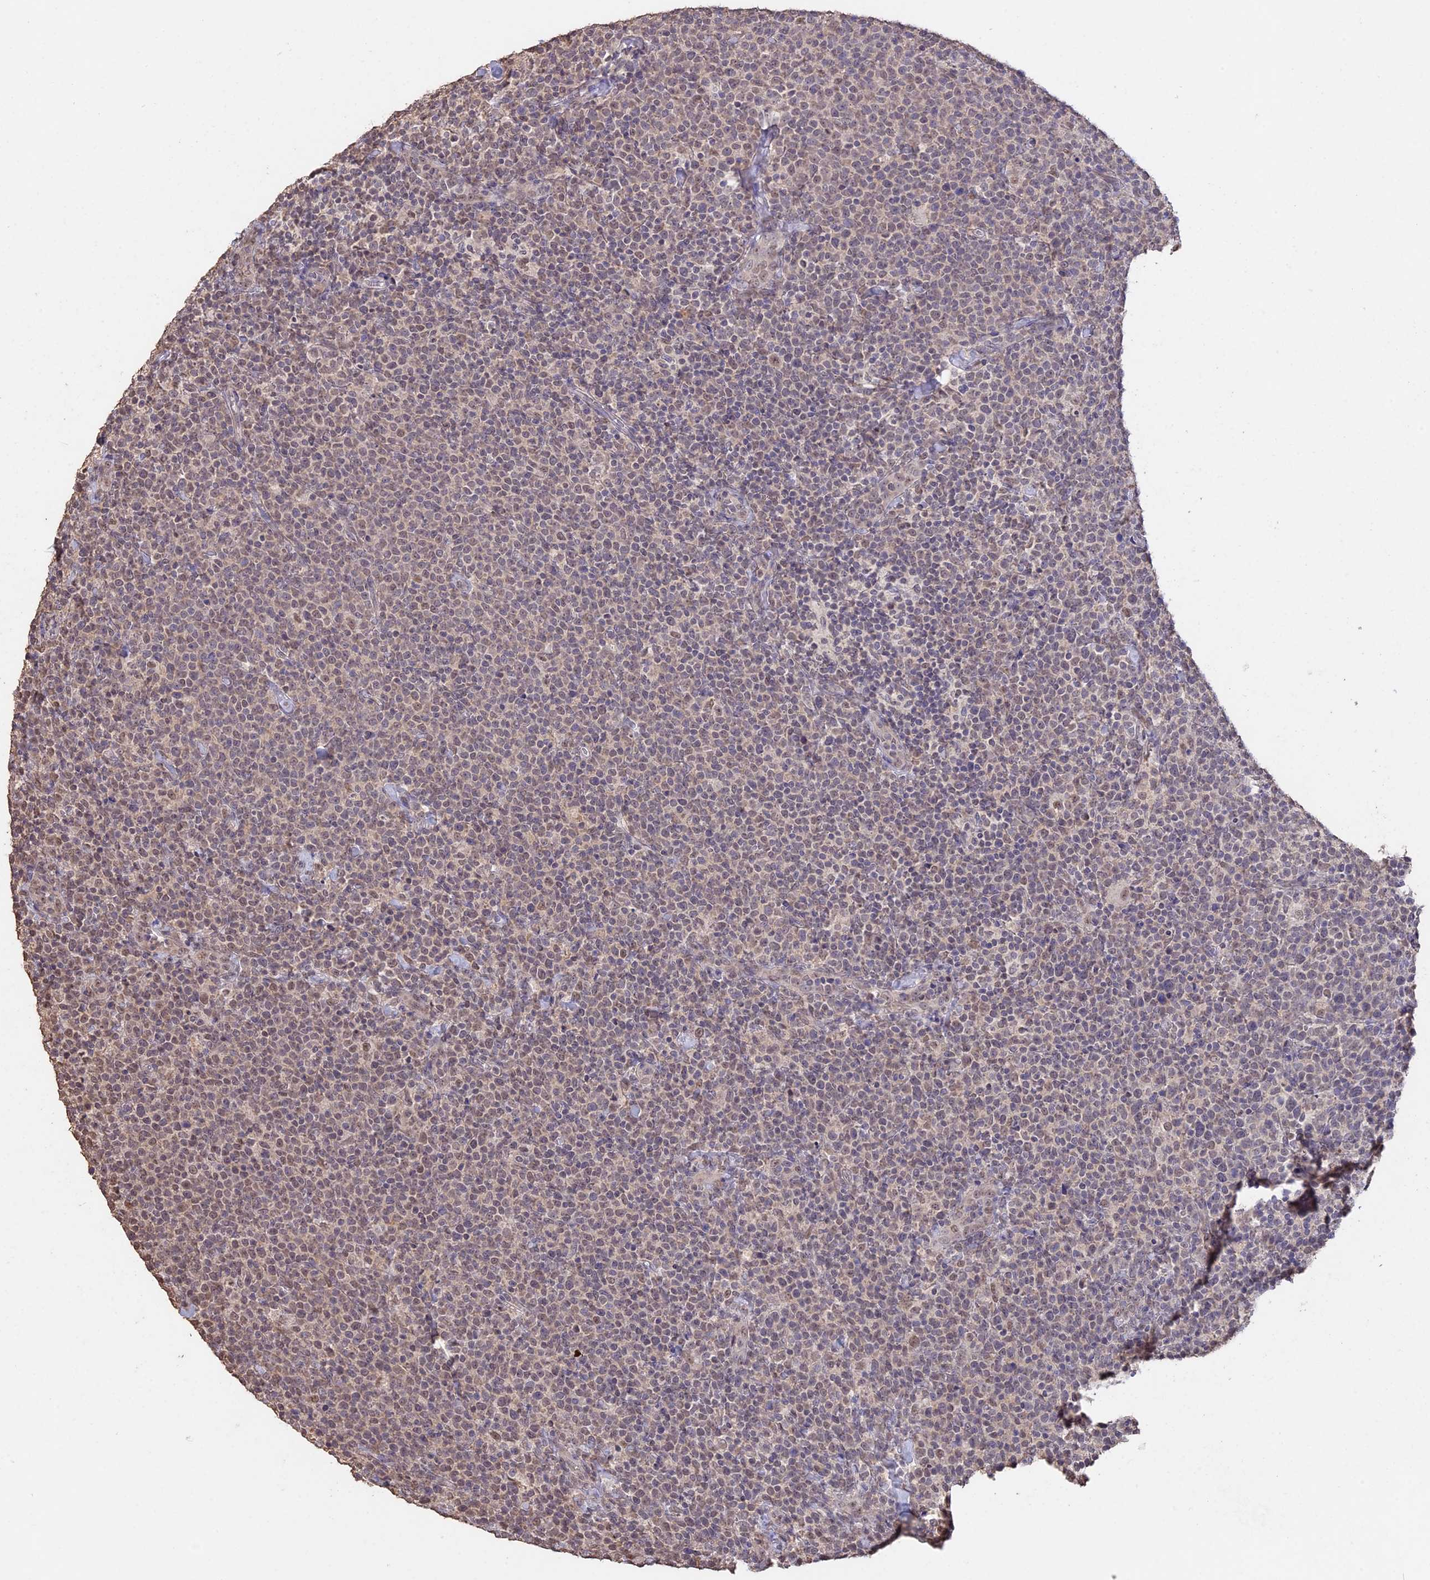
{"staining": {"intensity": "weak", "quantity": "25%-75%", "location": "nuclear"}, "tissue": "lymphoma", "cell_type": "Tumor cells", "image_type": "cancer", "snomed": [{"axis": "morphology", "description": "Malignant lymphoma, non-Hodgkin's type, High grade"}, {"axis": "topography", "description": "Lymph node"}], "caption": "Malignant lymphoma, non-Hodgkin's type (high-grade) stained for a protein displays weak nuclear positivity in tumor cells.", "gene": "PSMC6", "patient": {"sex": "male", "age": 61}}